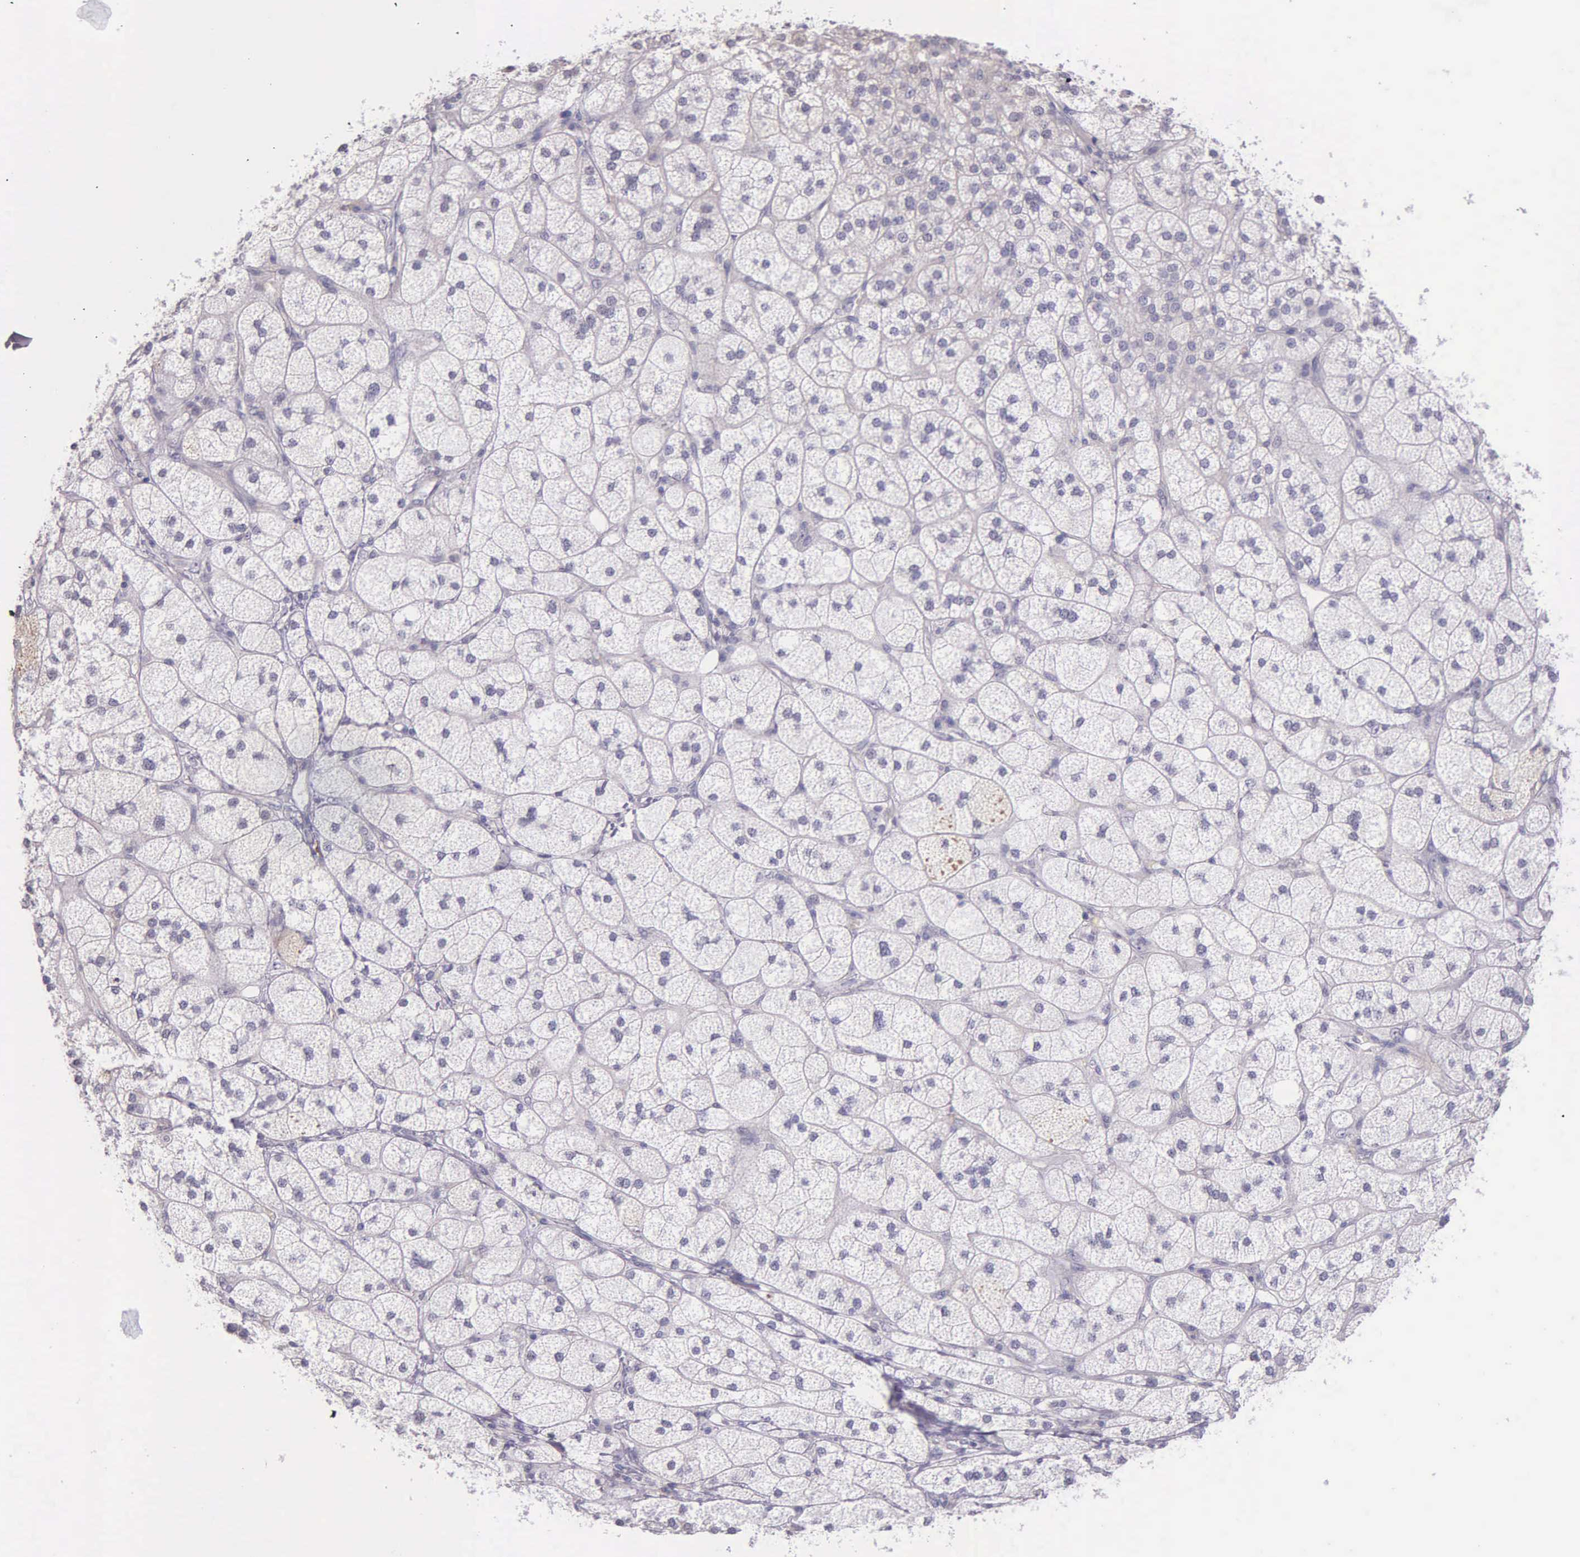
{"staining": {"intensity": "weak", "quantity": "<25%", "location": "cytoplasmic/membranous"}, "tissue": "adrenal gland", "cell_type": "Glandular cells", "image_type": "normal", "snomed": [{"axis": "morphology", "description": "Normal tissue, NOS"}, {"axis": "topography", "description": "Adrenal gland"}], "caption": "The photomicrograph exhibits no staining of glandular cells in benign adrenal gland. (Brightfield microscopy of DAB (3,3'-diaminobenzidine) immunohistochemistry (IHC) at high magnification).", "gene": "THSD7A", "patient": {"sex": "female", "age": 60}}